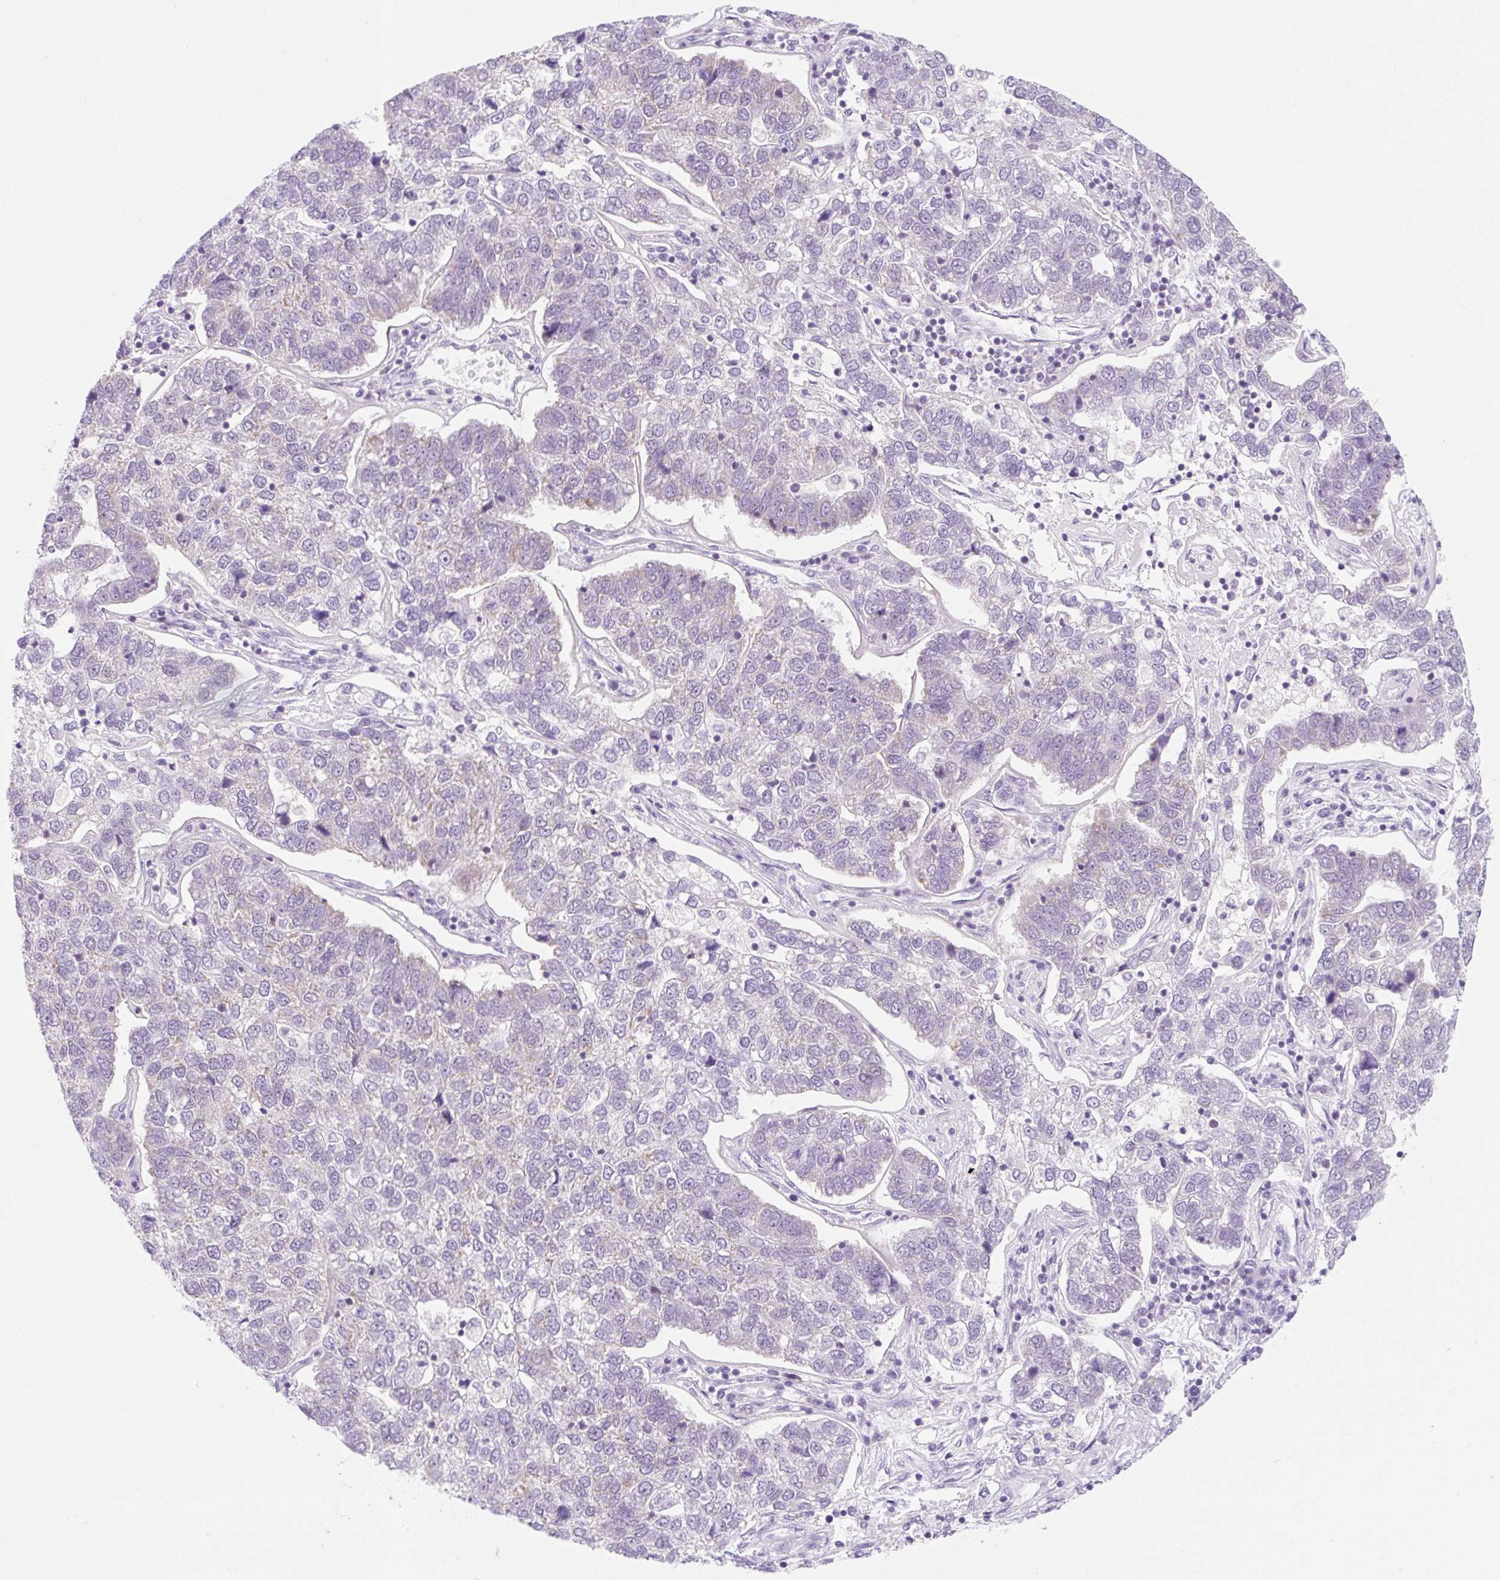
{"staining": {"intensity": "negative", "quantity": "none", "location": "none"}, "tissue": "pancreatic cancer", "cell_type": "Tumor cells", "image_type": "cancer", "snomed": [{"axis": "morphology", "description": "Adenocarcinoma, NOS"}, {"axis": "topography", "description": "Pancreas"}], "caption": "The image shows no staining of tumor cells in pancreatic cancer (adenocarcinoma). The staining is performed using DAB (3,3'-diaminobenzidine) brown chromogen with nuclei counter-stained in using hematoxylin.", "gene": "ITPK1", "patient": {"sex": "female", "age": 61}}